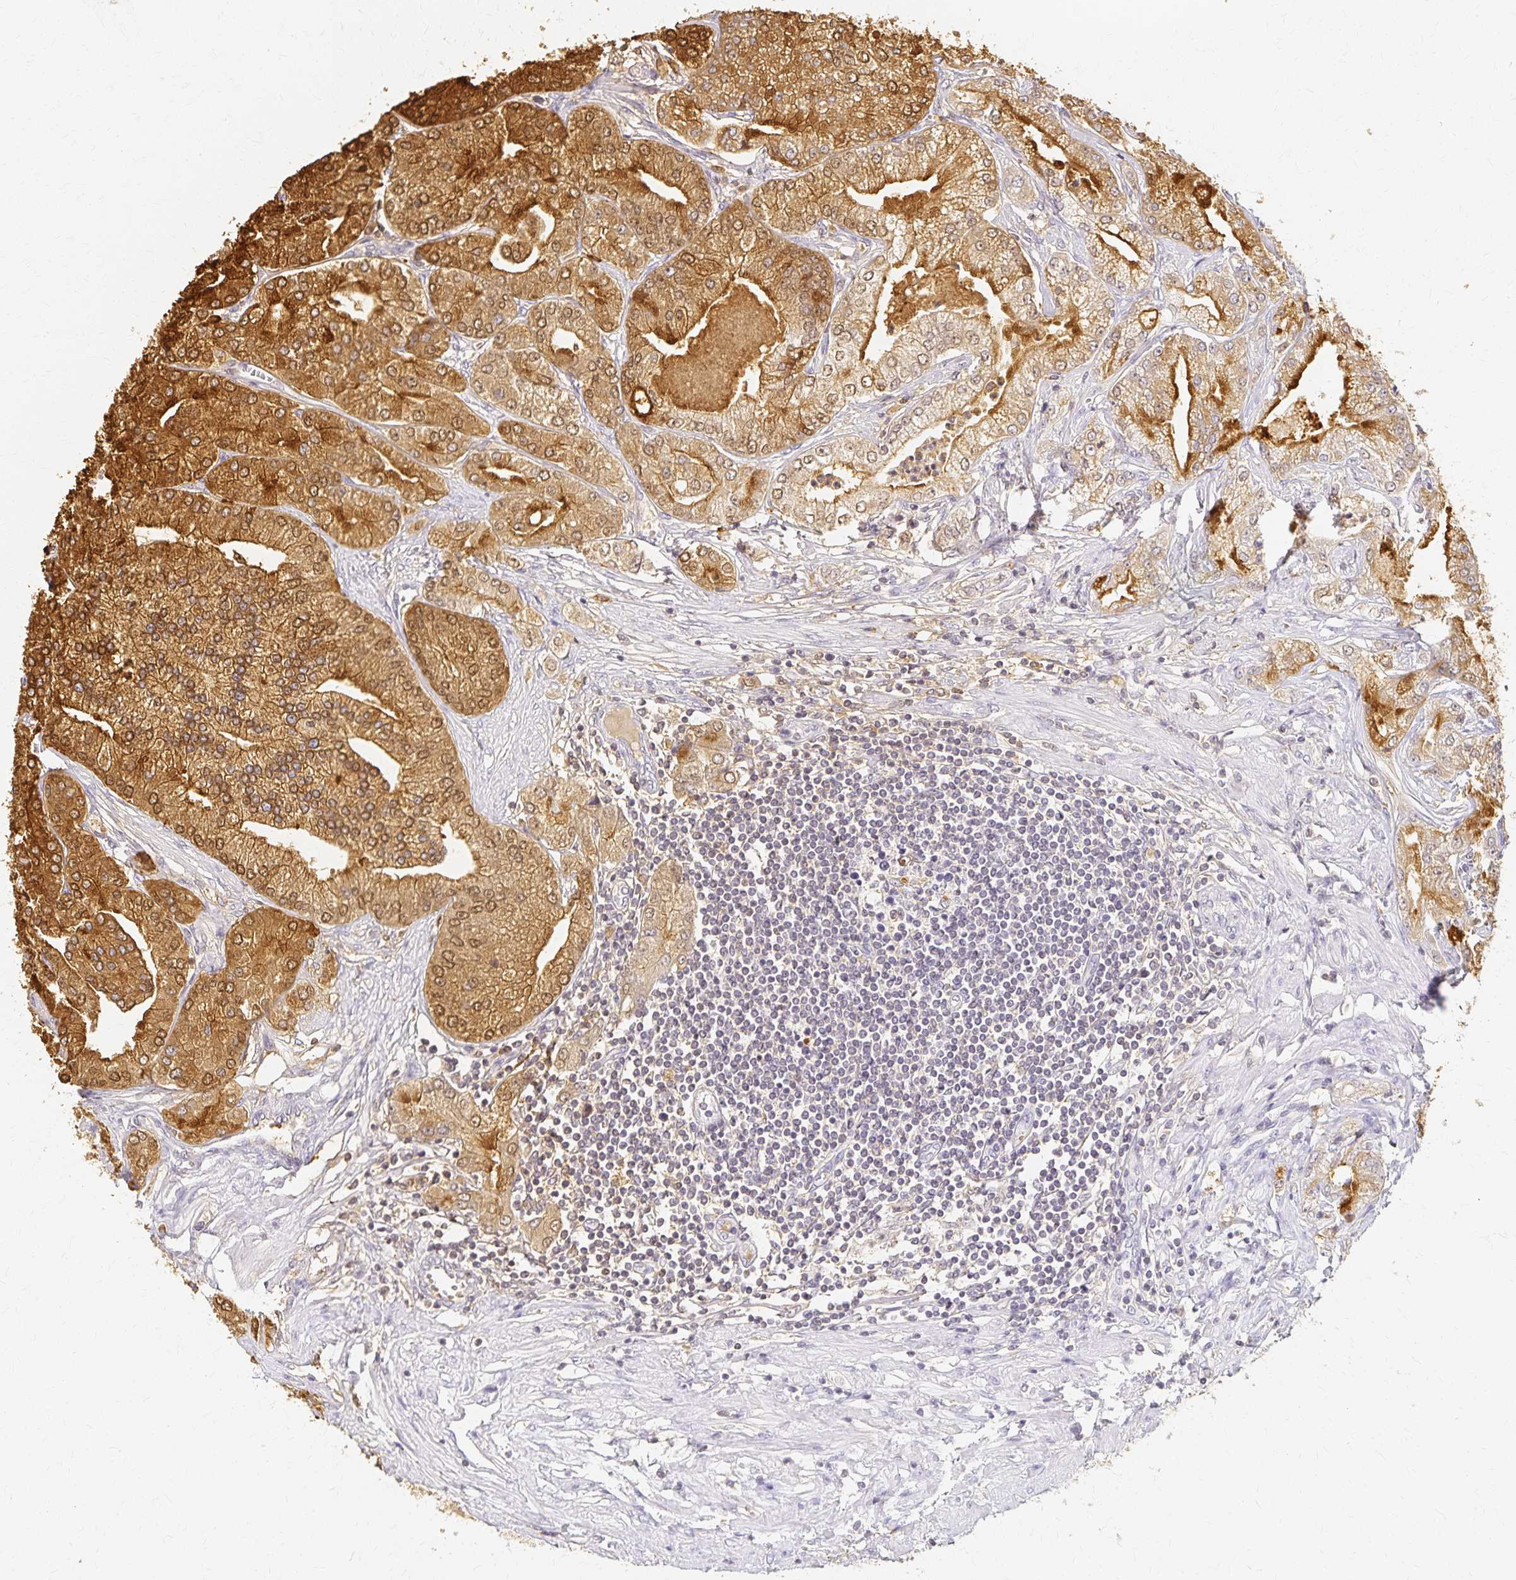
{"staining": {"intensity": "moderate", "quantity": ">75%", "location": "cytoplasmic/membranous"}, "tissue": "prostate cancer", "cell_type": "Tumor cells", "image_type": "cancer", "snomed": [{"axis": "morphology", "description": "Adenocarcinoma, High grade"}, {"axis": "topography", "description": "Prostate"}], "caption": "Immunohistochemistry micrograph of human prostate cancer stained for a protein (brown), which shows medium levels of moderate cytoplasmic/membranous positivity in about >75% of tumor cells.", "gene": "AZGP1", "patient": {"sex": "male", "age": 61}}